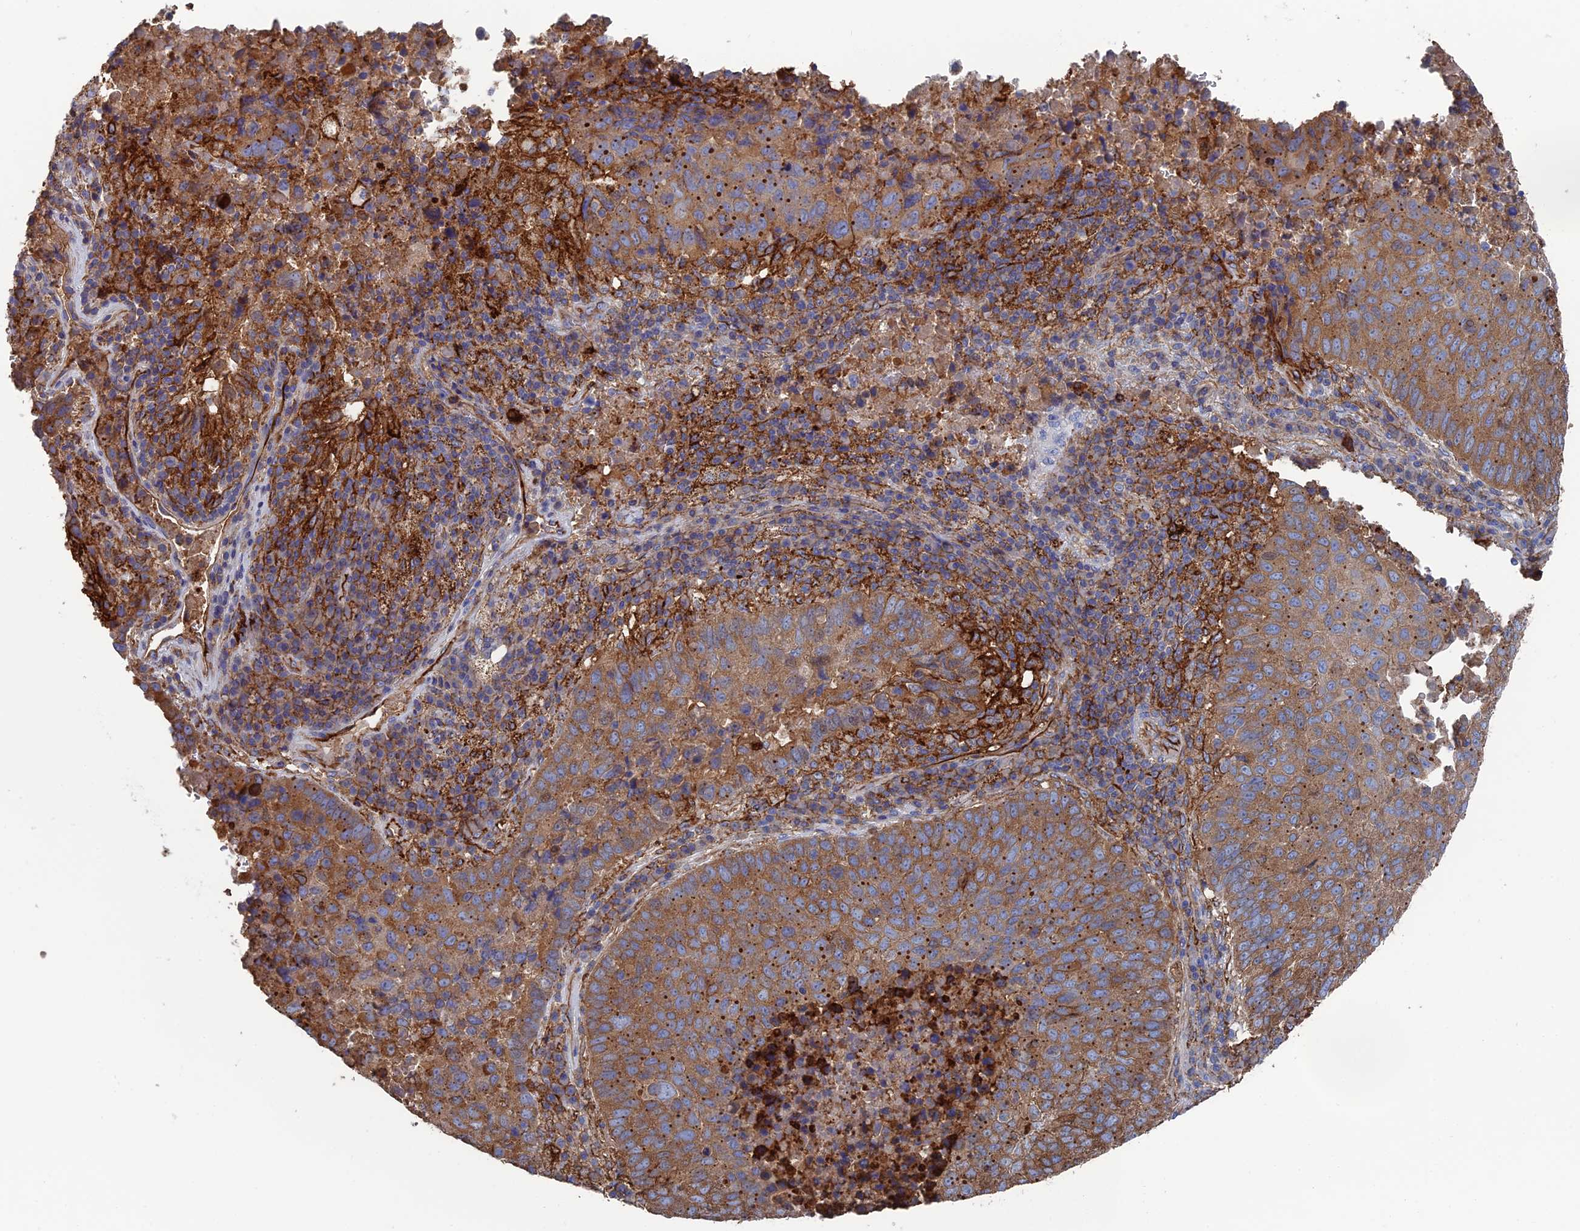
{"staining": {"intensity": "moderate", "quantity": ">75%", "location": "cytoplasmic/membranous"}, "tissue": "lung cancer", "cell_type": "Tumor cells", "image_type": "cancer", "snomed": [{"axis": "morphology", "description": "Squamous cell carcinoma, NOS"}, {"axis": "topography", "description": "Lung"}], "caption": "Approximately >75% of tumor cells in human lung cancer (squamous cell carcinoma) exhibit moderate cytoplasmic/membranous protein expression as visualized by brown immunohistochemical staining.", "gene": "SNX11", "patient": {"sex": "male", "age": 73}}